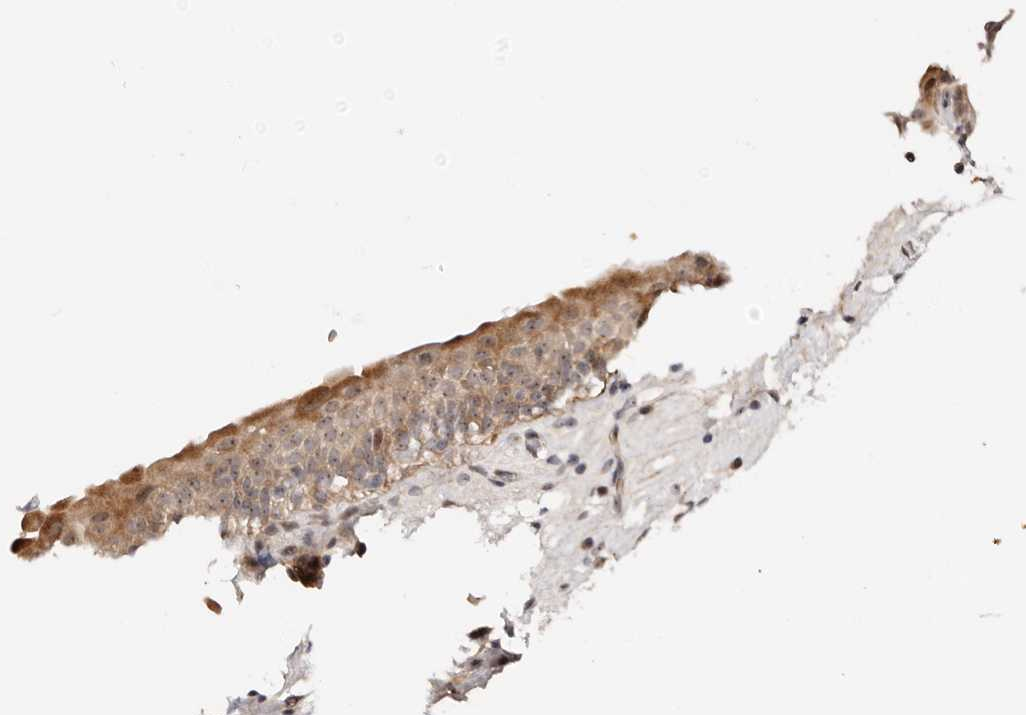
{"staining": {"intensity": "moderate", "quantity": ">75%", "location": "cytoplasmic/membranous"}, "tissue": "urinary bladder", "cell_type": "Urothelial cells", "image_type": "normal", "snomed": [{"axis": "morphology", "description": "Normal tissue, NOS"}, {"axis": "topography", "description": "Urinary bladder"}], "caption": "Benign urinary bladder was stained to show a protein in brown. There is medium levels of moderate cytoplasmic/membranous staining in approximately >75% of urothelial cells.", "gene": "ODF2L", "patient": {"sex": "male", "age": 83}}